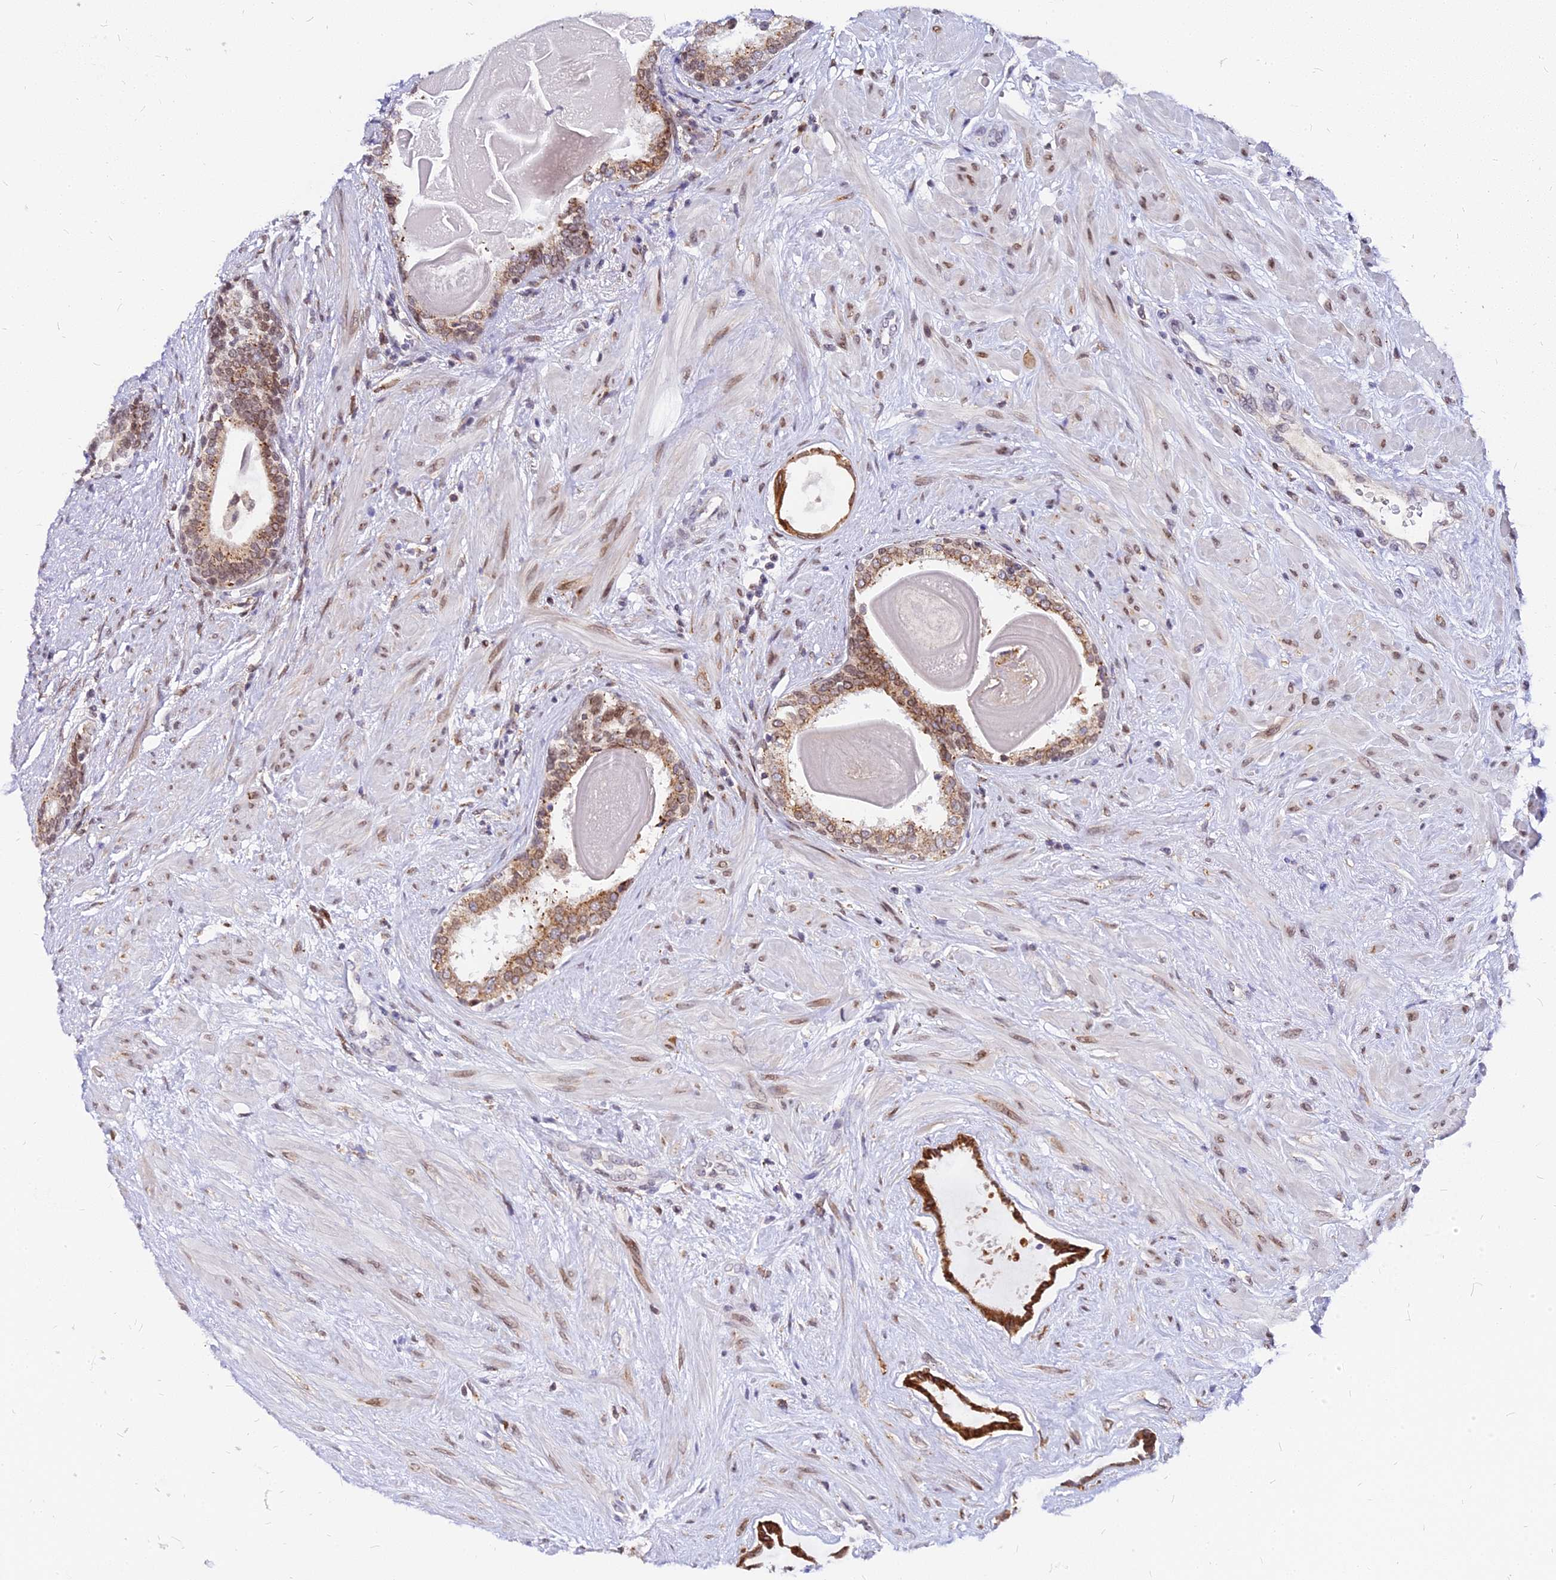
{"staining": {"intensity": "moderate", "quantity": ">75%", "location": "cytoplasmic/membranous,nuclear"}, "tissue": "prostate", "cell_type": "Glandular cells", "image_type": "normal", "snomed": [{"axis": "morphology", "description": "Normal tissue, NOS"}, {"axis": "topography", "description": "Prostate"}], "caption": "The micrograph shows staining of unremarkable prostate, revealing moderate cytoplasmic/membranous,nuclear protein positivity (brown color) within glandular cells.", "gene": "RNF121", "patient": {"sex": "male", "age": 57}}